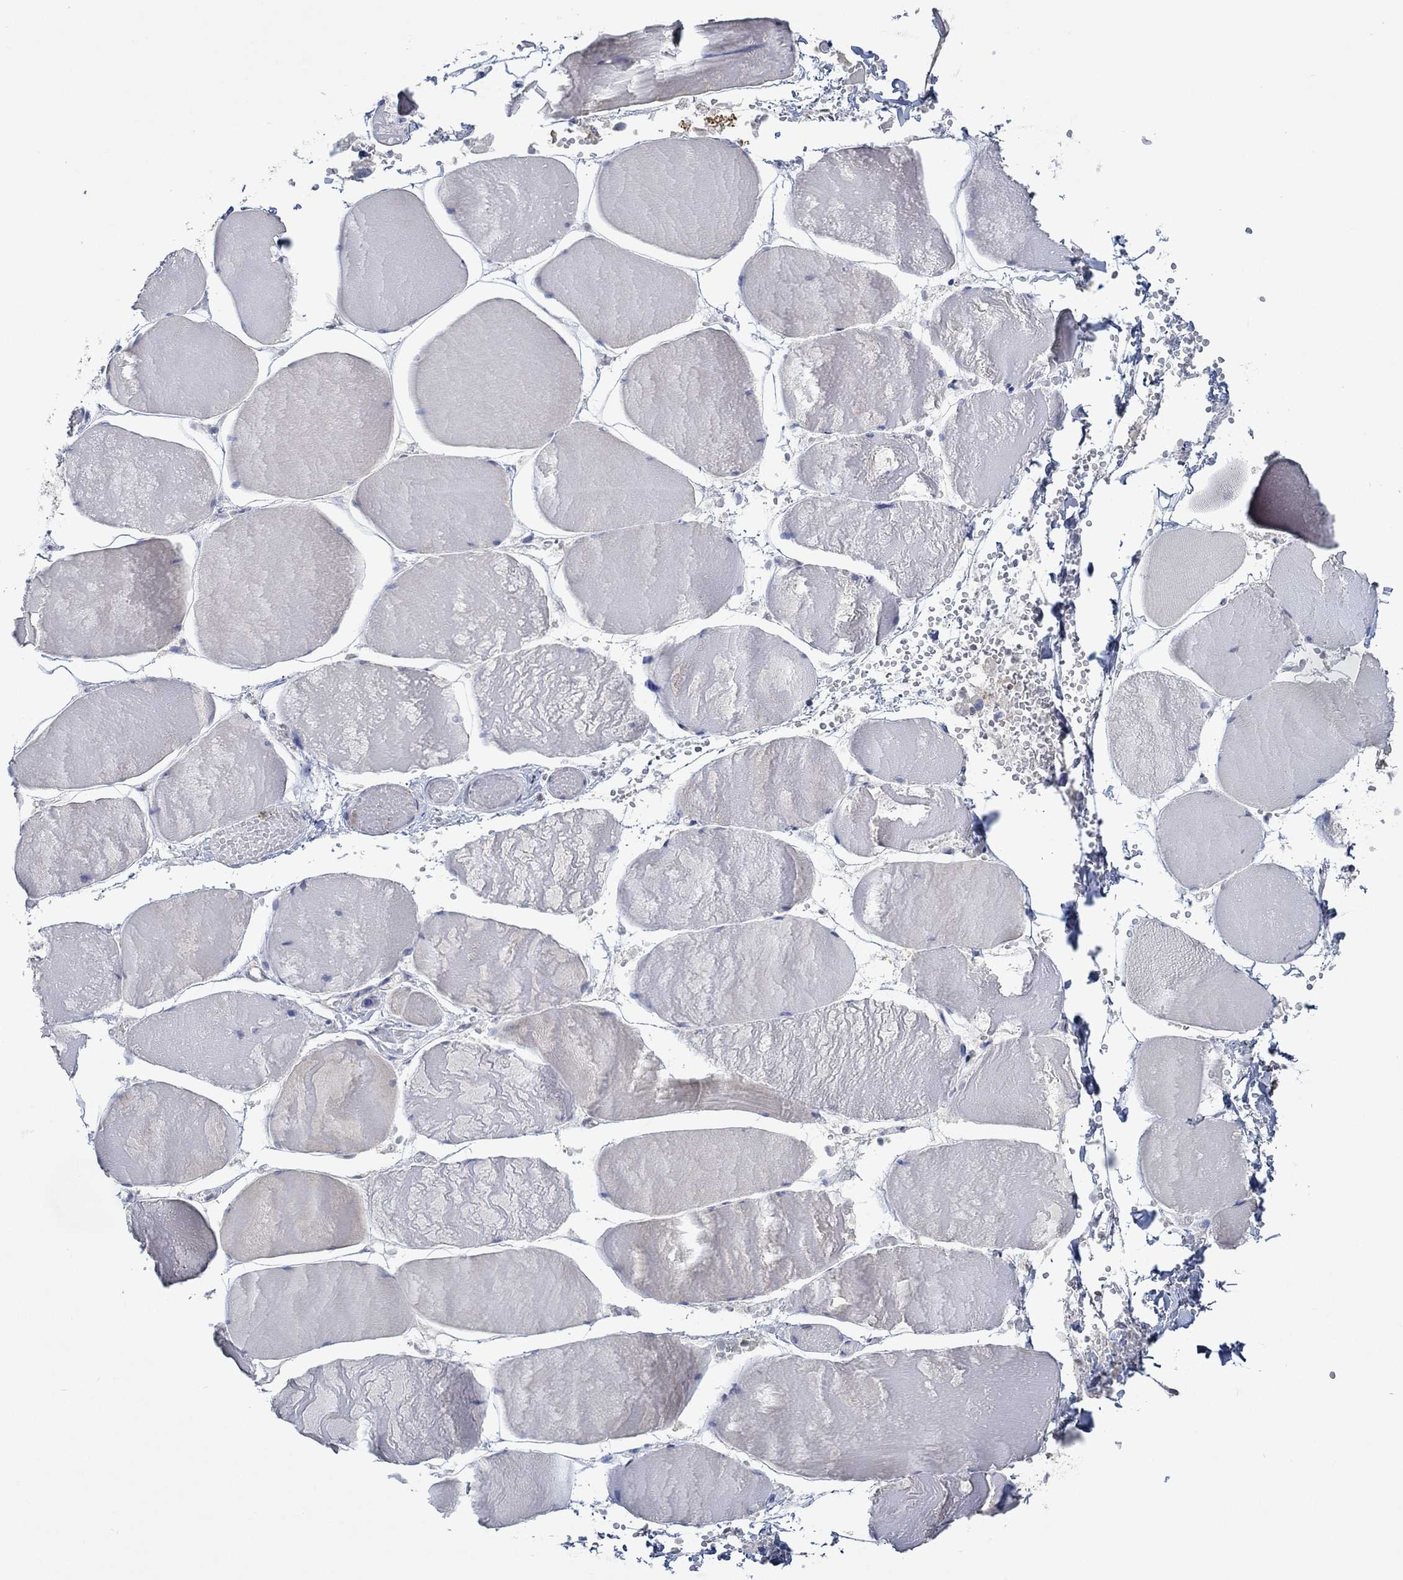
{"staining": {"intensity": "negative", "quantity": "none", "location": "none"}, "tissue": "skeletal muscle", "cell_type": "Myocytes", "image_type": "normal", "snomed": [{"axis": "morphology", "description": "Normal tissue, NOS"}, {"axis": "morphology", "description": "Malignant melanoma, Metastatic site"}, {"axis": "topography", "description": "Skeletal muscle"}], "caption": "Immunohistochemistry of benign human skeletal muscle shows no positivity in myocytes. (IHC, brightfield microscopy, high magnification).", "gene": "MTHFR", "patient": {"sex": "male", "age": 50}}